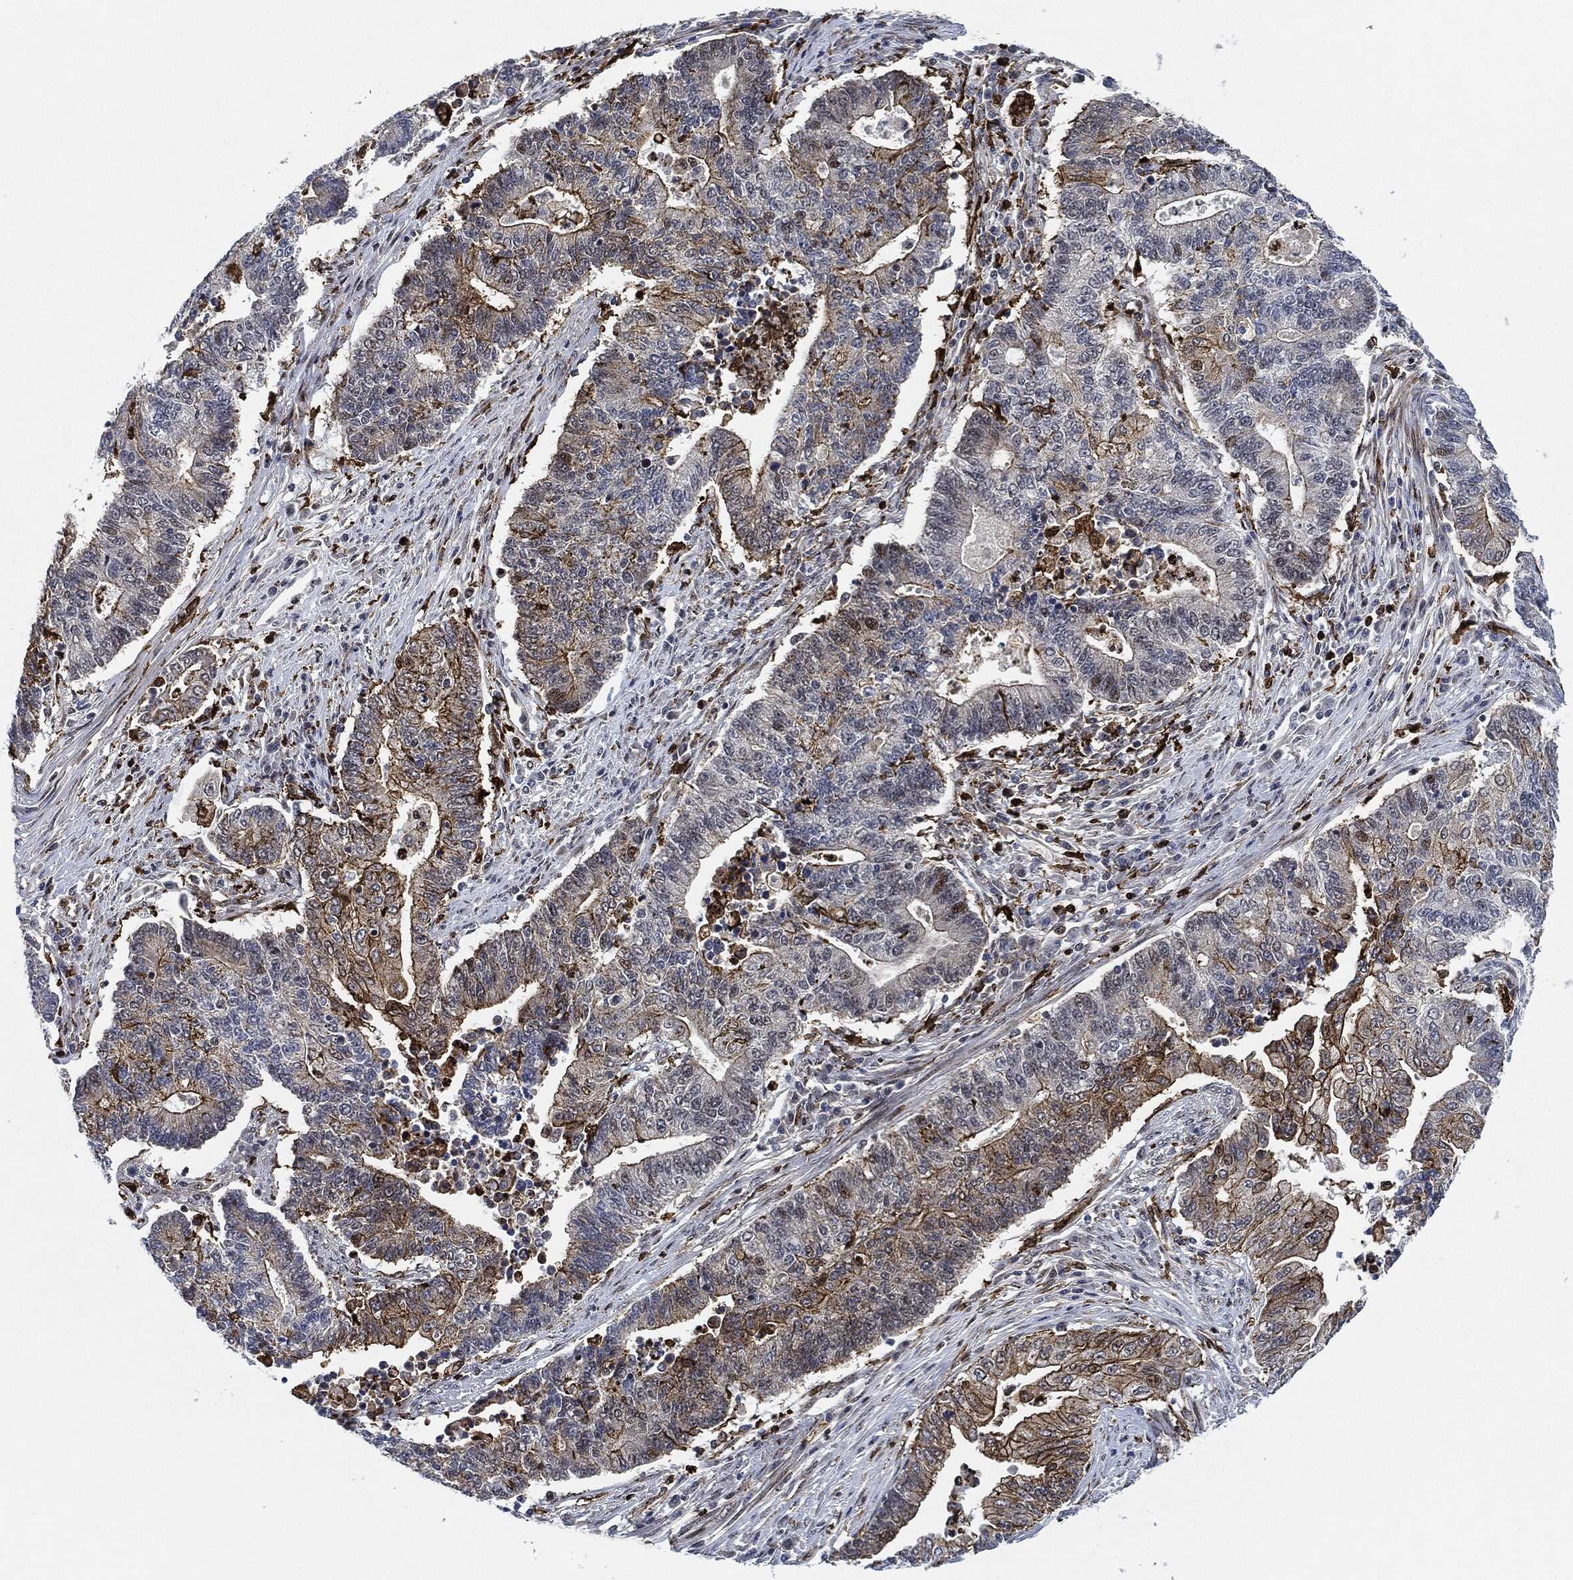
{"staining": {"intensity": "strong", "quantity": "<25%", "location": "cytoplasmic/membranous"}, "tissue": "endometrial cancer", "cell_type": "Tumor cells", "image_type": "cancer", "snomed": [{"axis": "morphology", "description": "Adenocarcinoma, NOS"}, {"axis": "topography", "description": "Uterus"}, {"axis": "topography", "description": "Endometrium"}], "caption": "The immunohistochemical stain labels strong cytoplasmic/membranous staining in tumor cells of endometrial adenocarcinoma tissue. (DAB IHC with brightfield microscopy, high magnification).", "gene": "NANOS3", "patient": {"sex": "female", "age": 54}}